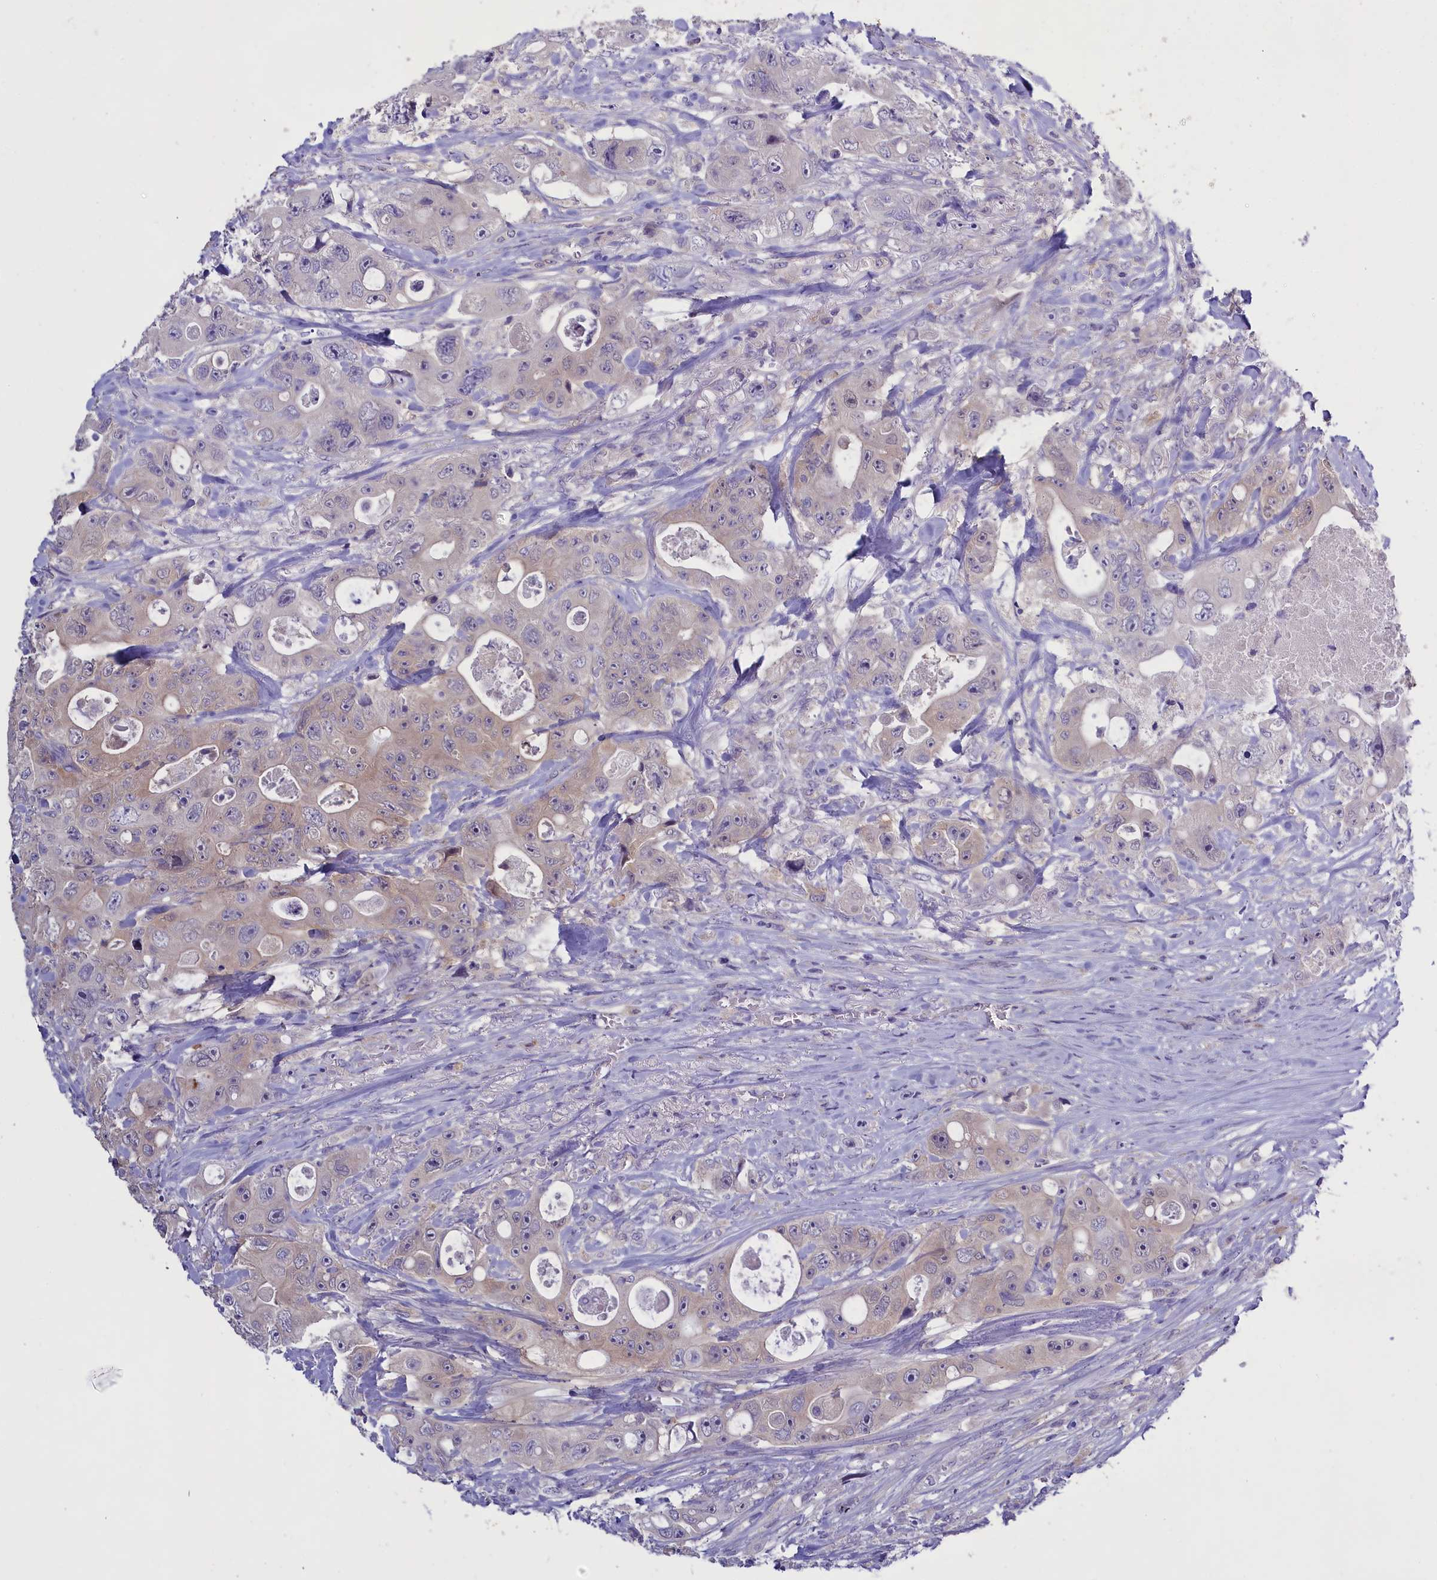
{"staining": {"intensity": "weak", "quantity": "<25%", "location": "cytoplasmic/membranous"}, "tissue": "colorectal cancer", "cell_type": "Tumor cells", "image_type": "cancer", "snomed": [{"axis": "morphology", "description": "Adenocarcinoma, NOS"}, {"axis": "topography", "description": "Colon"}], "caption": "This is an IHC histopathology image of human colorectal adenocarcinoma. There is no staining in tumor cells.", "gene": "ENPP6", "patient": {"sex": "female", "age": 46}}